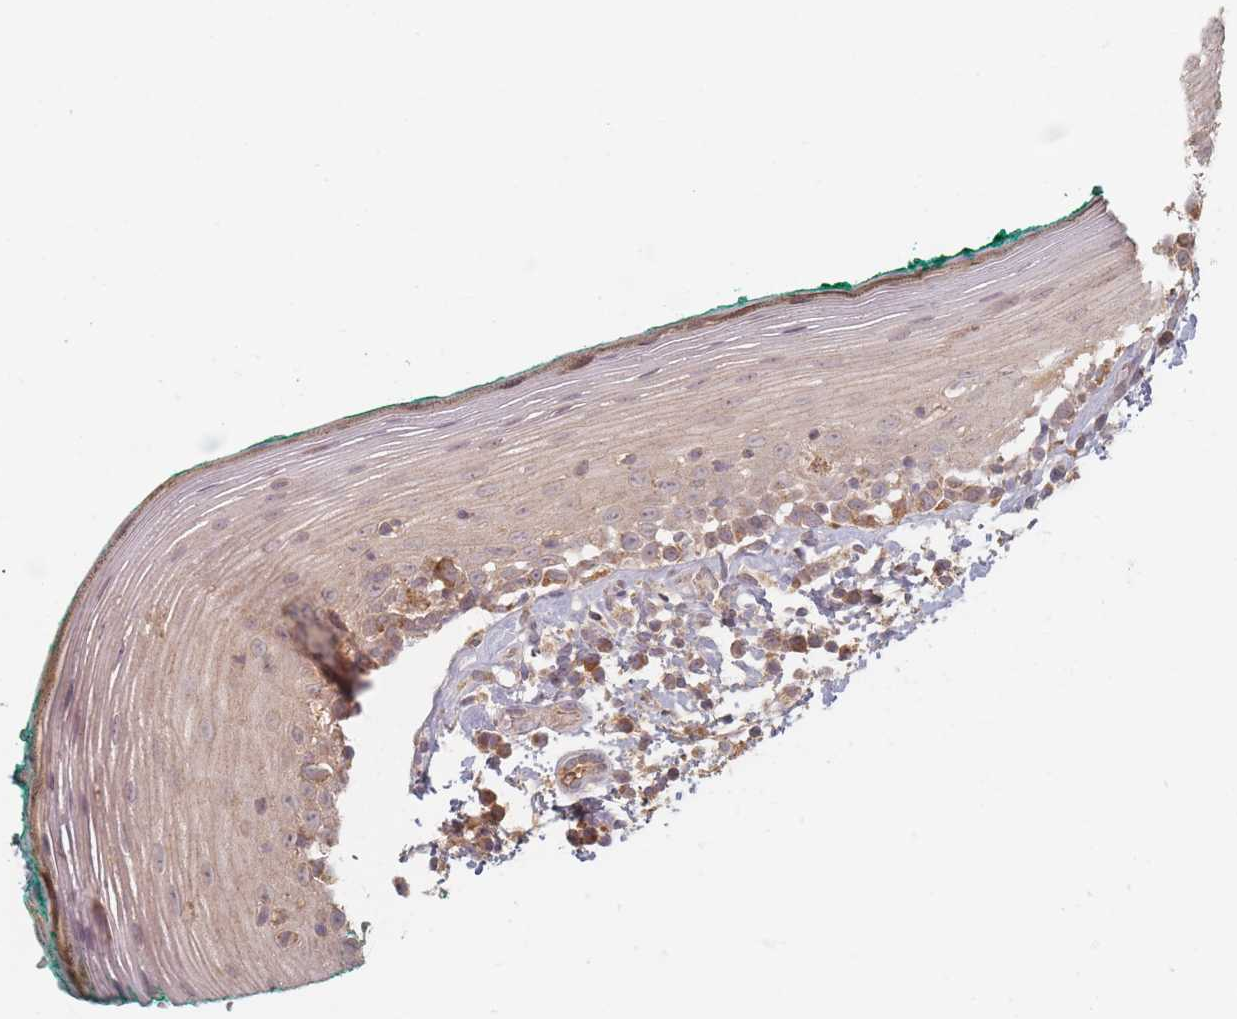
{"staining": {"intensity": "weak", "quantity": ">75%", "location": "cytoplasmic/membranous"}, "tissue": "oral mucosa", "cell_type": "Squamous epithelial cells", "image_type": "normal", "snomed": [{"axis": "morphology", "description": "Normal tissue, NOS"}, {"axis": "topography", "description": "Oral tissue"}], "caption": "DAB immunohistochemical staining of benign human oral mucosa demonstrates weak cytoplasmic/membranous protein expression in about >75% of squamous epithelial cells.", "gene": "OR2M4", "patient": {"sex": "female", "age": 83}}